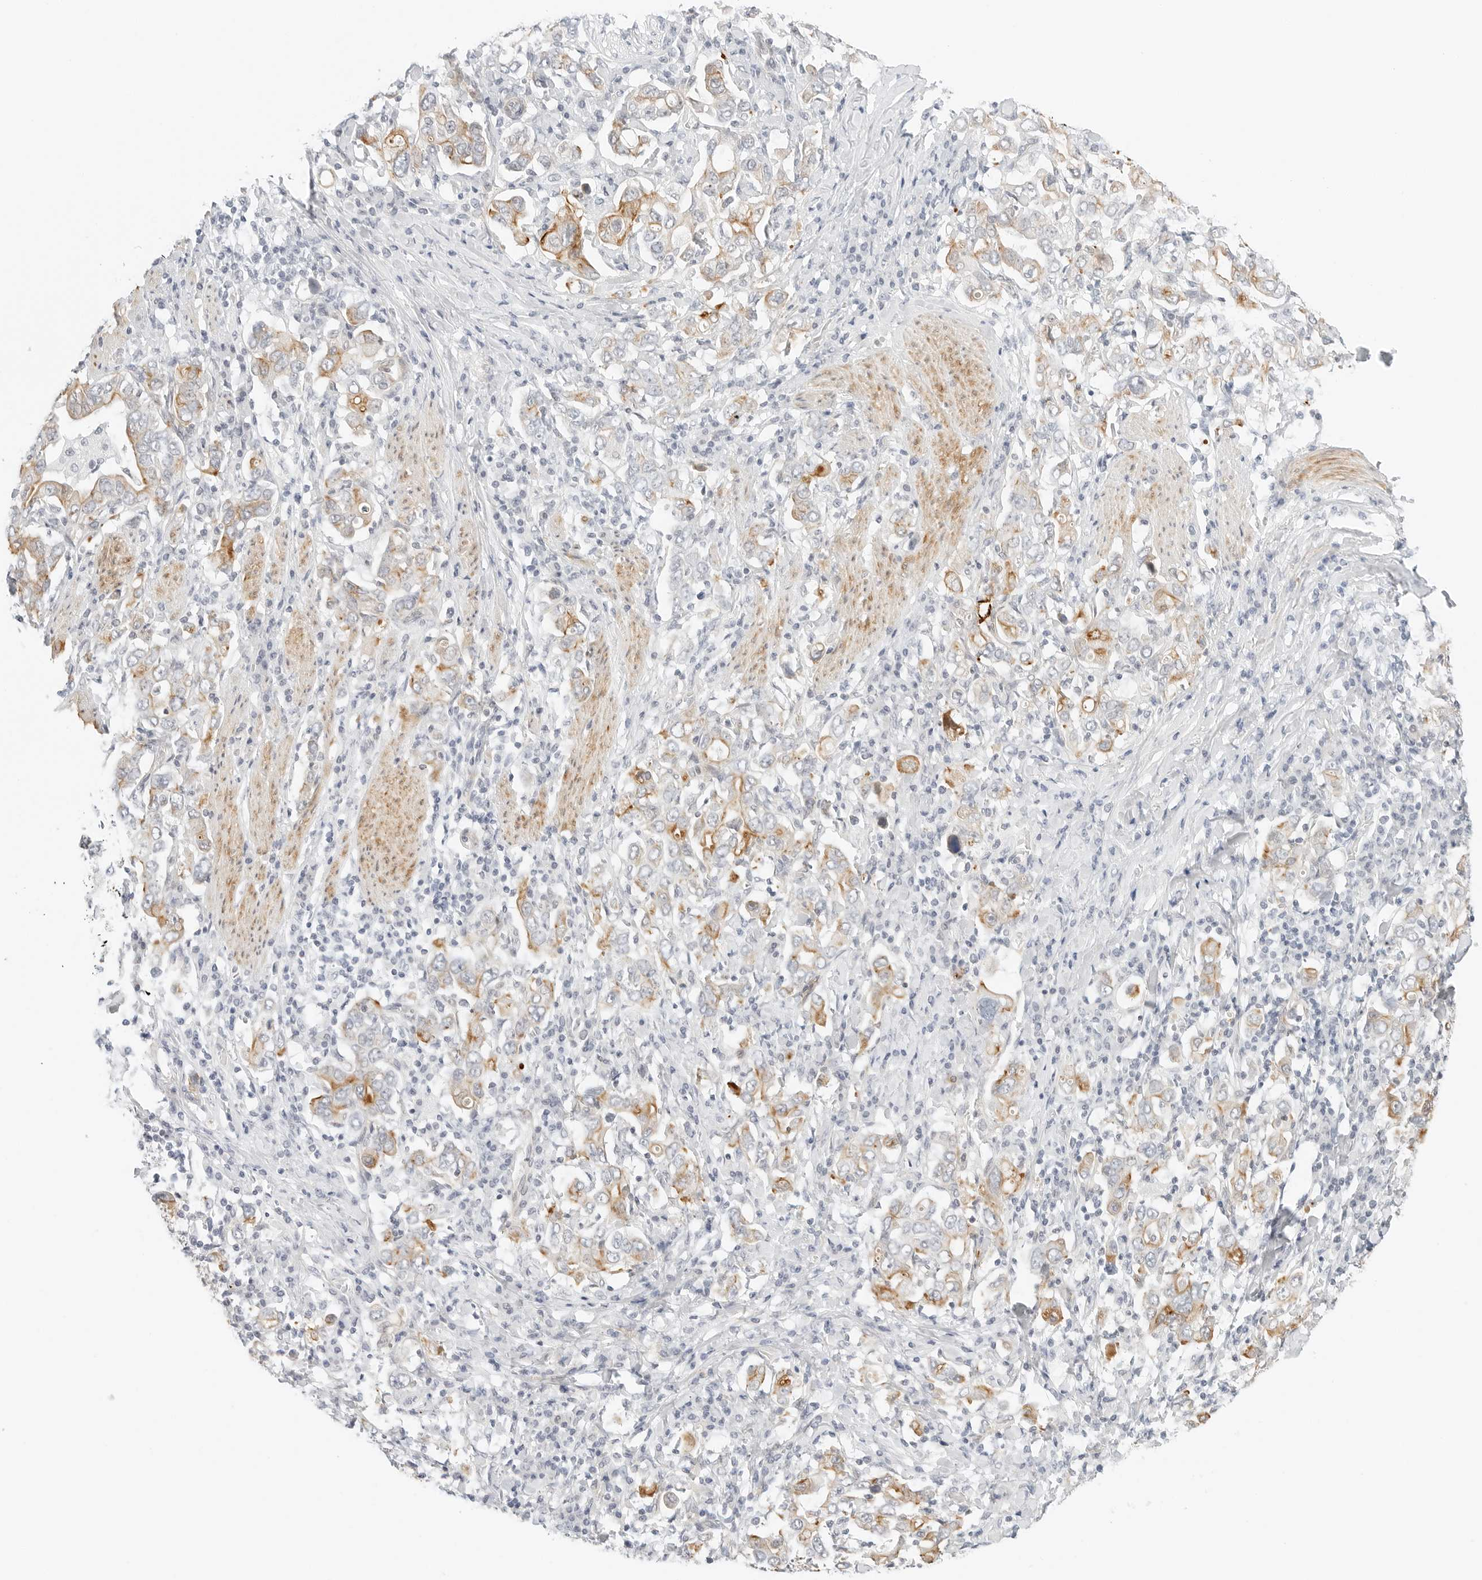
{"staining": {"intensity": "moderate", "quantity": "25%-75%", "location": "cytoplasmic/membranous"}, "tissue": "stomach cancer", "cell_type": "Tumor cells", "image_type": "cancer", "snomed": [{"axis": "morphology", "description": "Adenocarcinoma, NOS"}, {"axis": "topography", "description": "Stomach, upper"}], "caption": "Brown immunohistochemical staining in human stomach cancer (adenocarcinoma) displays moderate cytoplasmic/membranous positivity in about 25%-75% of tumor cells. Nuclei are stained in blue.", "gene": "IQCC", "patient": {"sex": "male", "age": 62}}